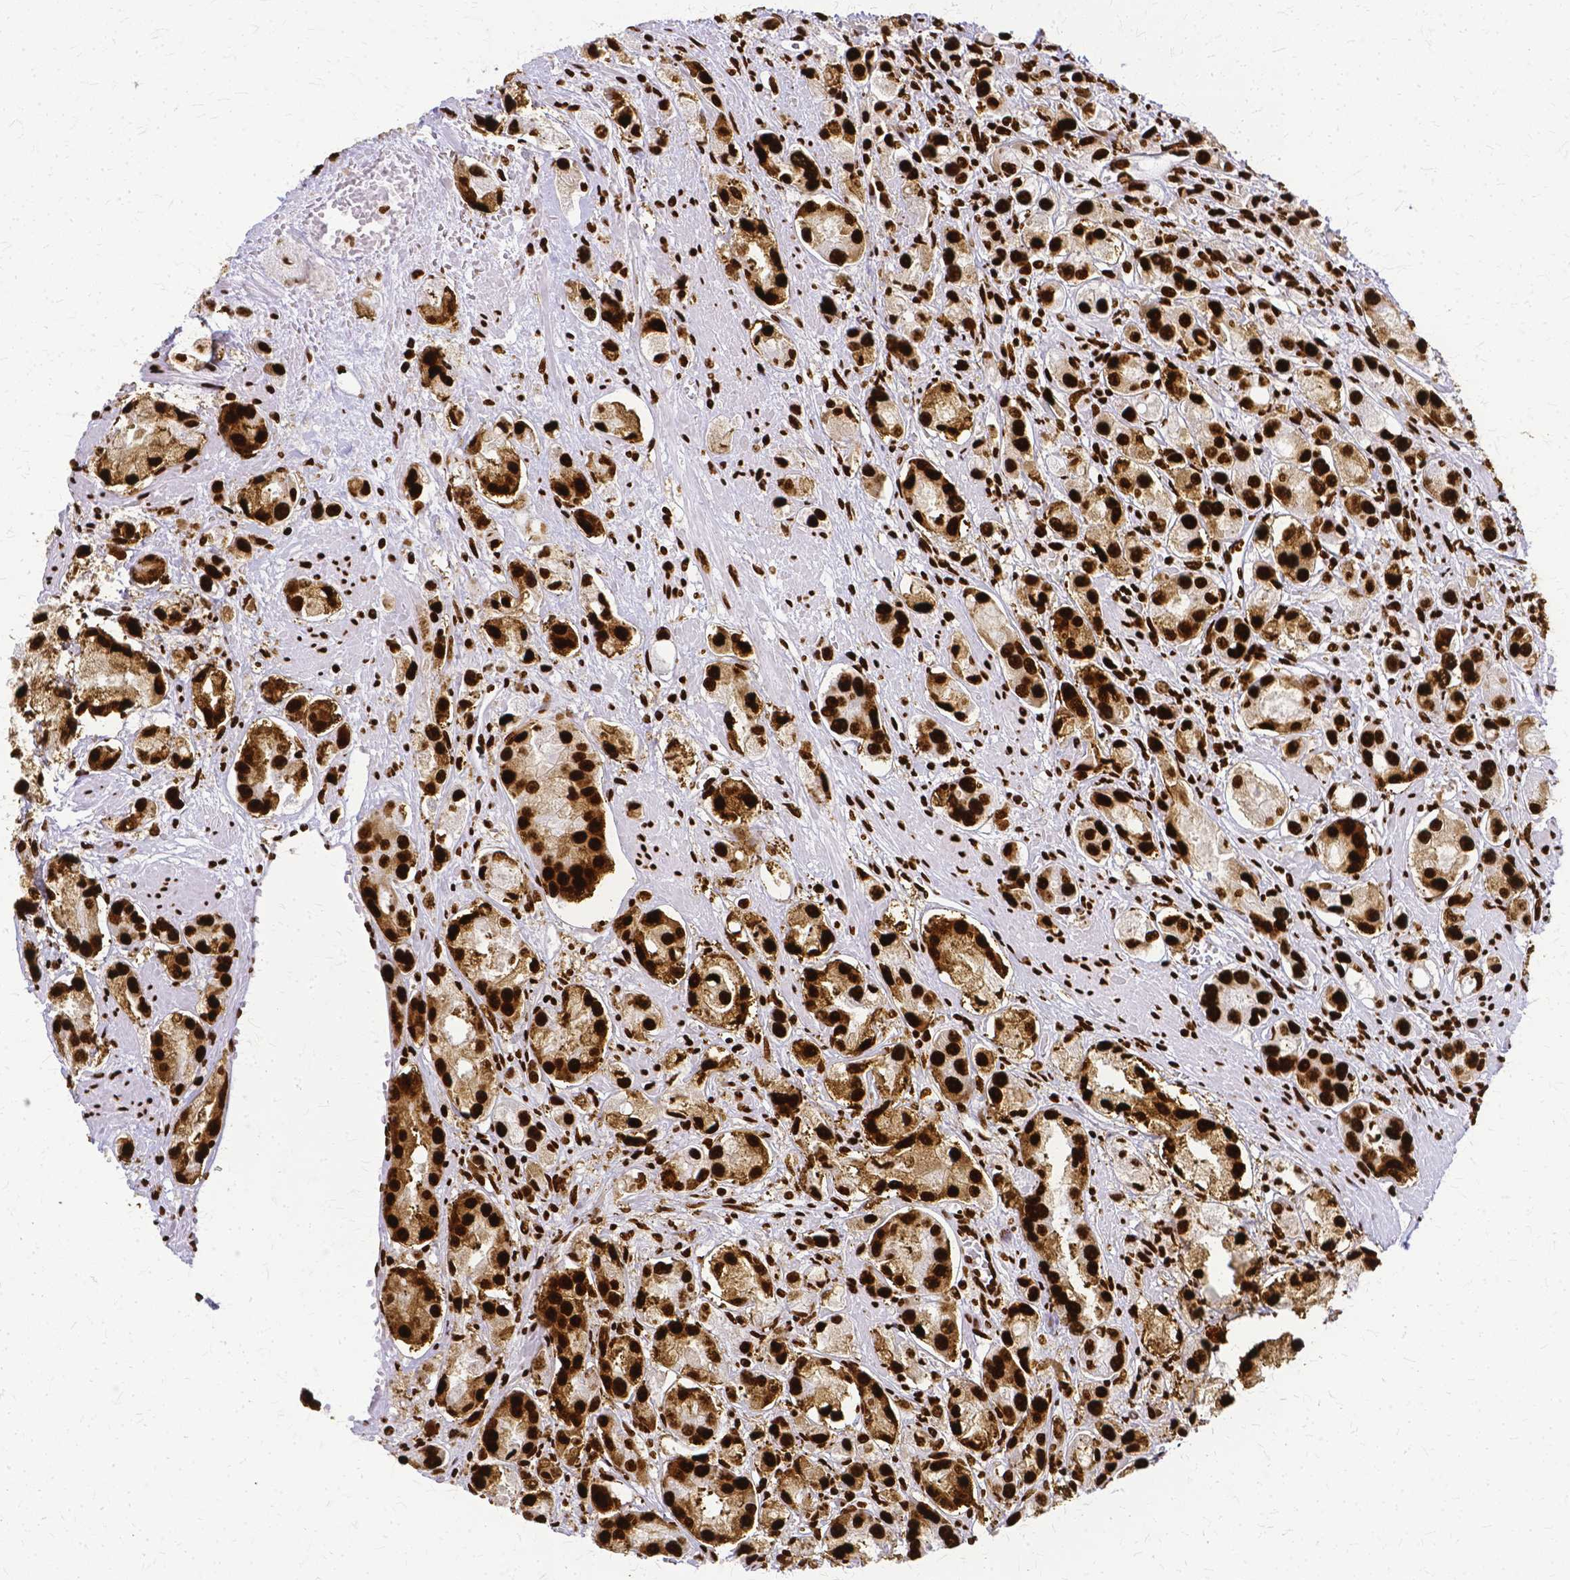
{"staining": {"intensity": "strong", "quantity": ">75%", "location": "cytoplasmic/membranous,nuclear"}, "tissue": "prostate cancer", "cell_type": "Tumor cells", "image_type": "cancer", "snomed": [{"axis": "morphology", "description": "Adenocarcinoma, High grade"}, {"axis": "topography", "description": "Prostate"}], "caption": "Brown immunohistochemical staining in prostate adenocarcinoma (high-grade) shows strong cytoplasmic/membranous and nuclear expression in about >75% of tumor cells.", "gene": "SFPQ", "patient": {"sex": "male", "age": 67}}